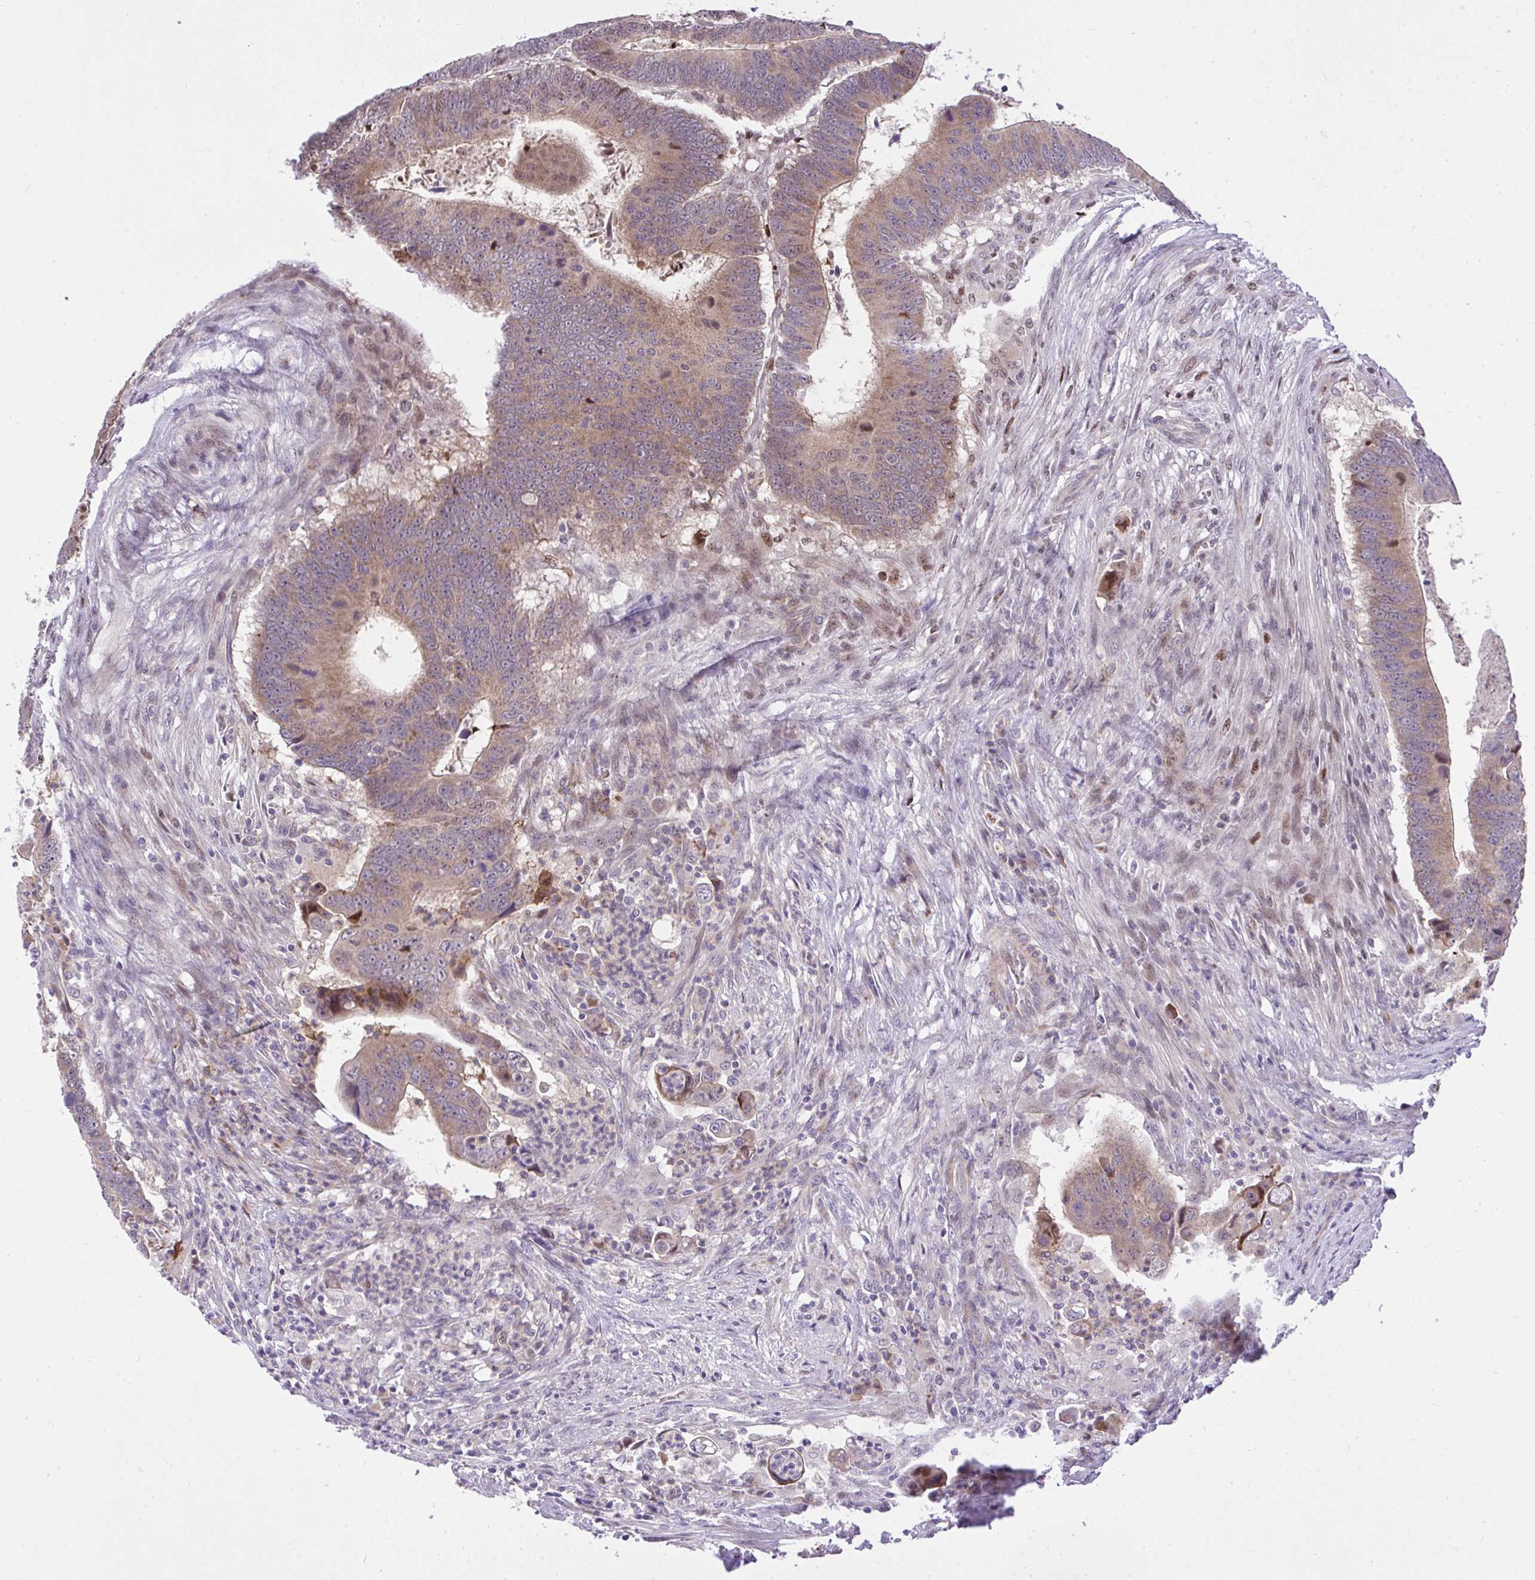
{"staining": {"intensity": "moderate", "quantity": ">75%", "location": "cytoplasmic/membranous,nuclear"}, "tissue": "colorectal cancer", "cell_type": "Tumor cells", "image_type": "cancer", "snomed": [{"axis": "morphology", "description": "Adenocarcinoma, NOS"}, {"axis": "topography", "description": "Colon"}], "caption": "This micrograph displays adenocarcinoma (colorectal) stained with immunohistochemistry to label a protein in brown. The cytoplasmic/membranous and nuclear of tumor cells show moderate positivity for the protein. Nuclei are counter-stained blue.", "gene": "CHIA", "patient": {"sex": "male", "age": 62}}